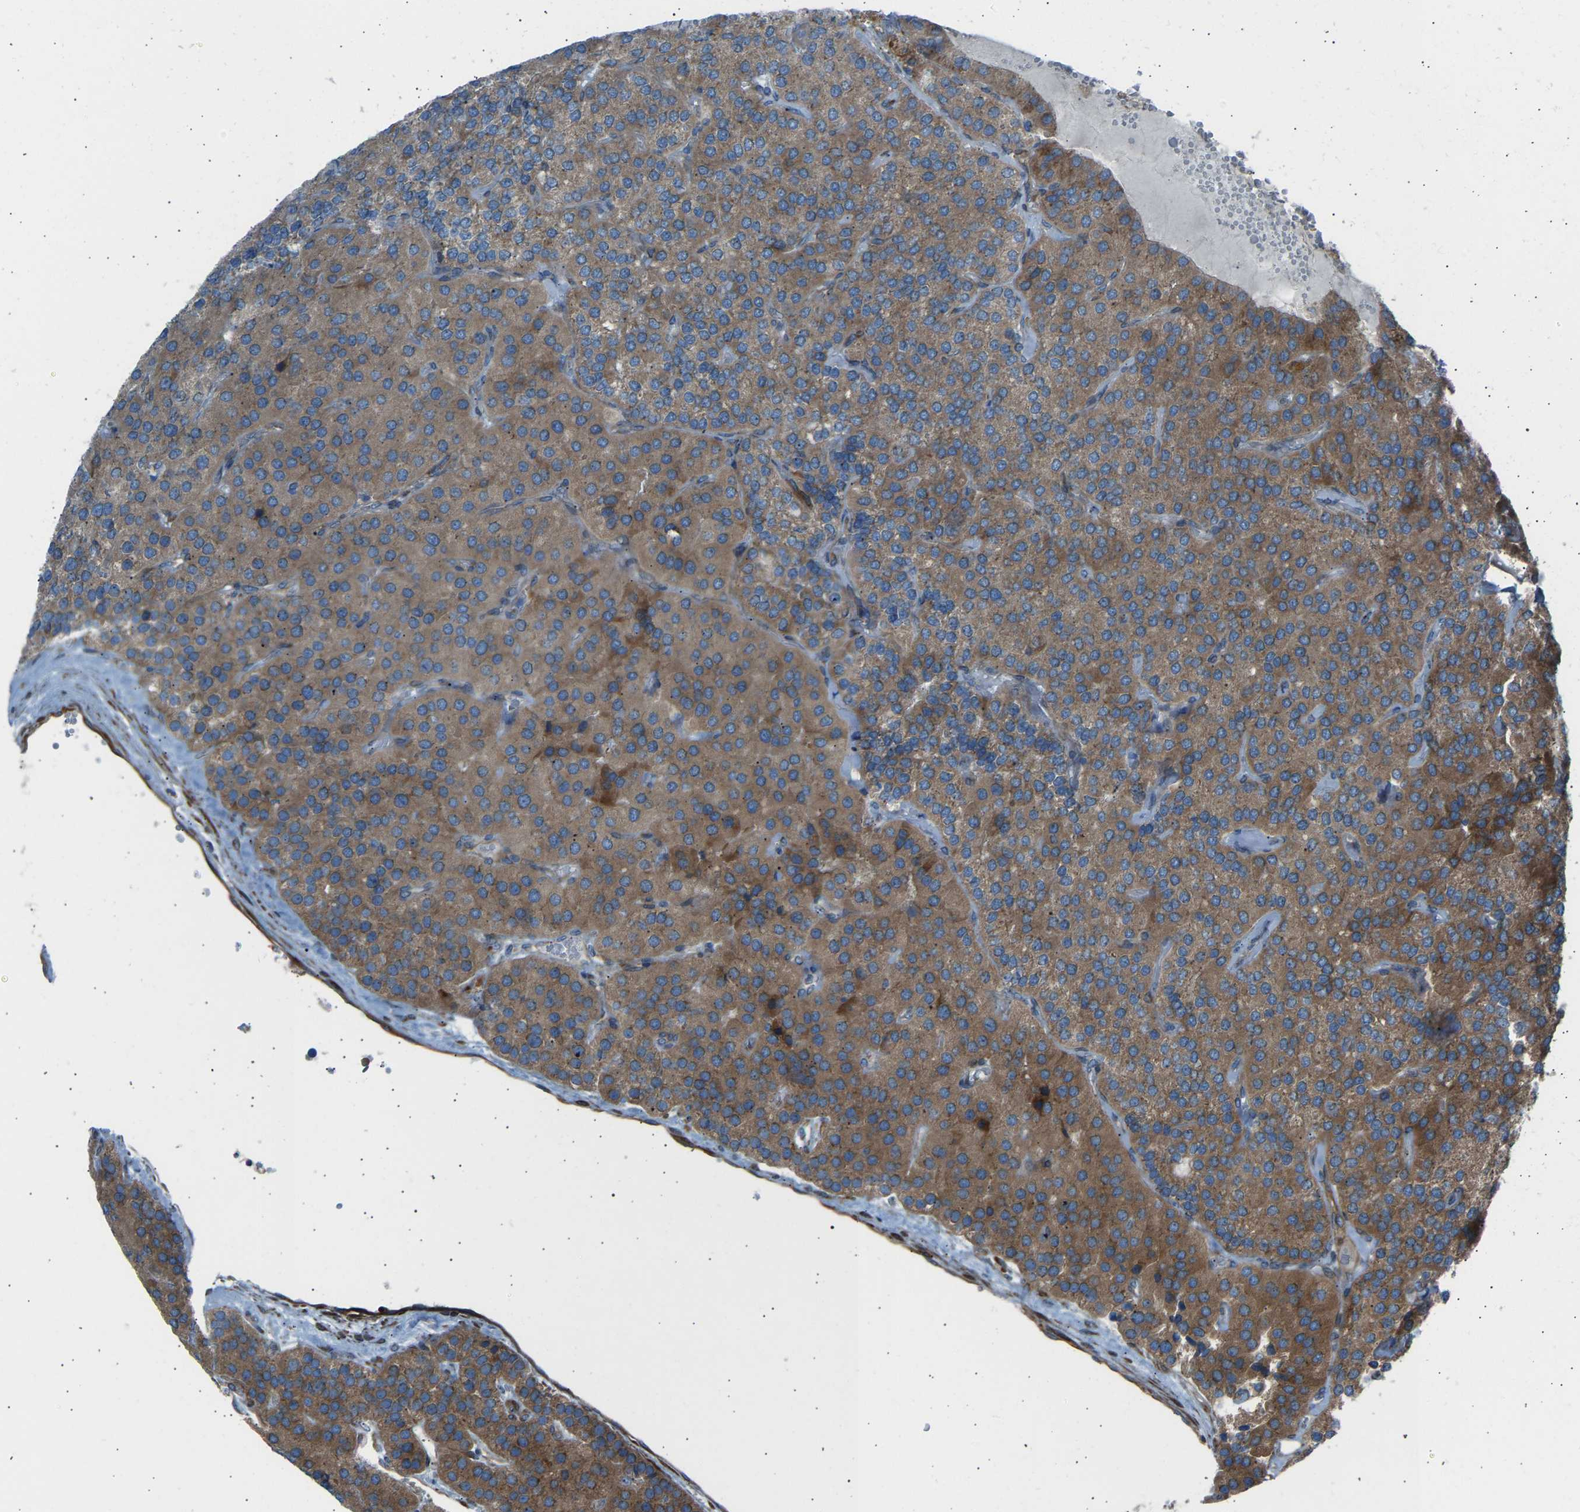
{"staining": {"intensity": "moderate", "quantity": ">75%", "location": "cytoplasmic/membranous"}, "tissue": "parathyroid gland", "cell_type": "Glandular cells", "image_type": "normal", "snomed": [{"axis": "morphology", "description": "Normal tissue, NOS"}, {"axis": "morphology", "description": "Adenoma, NOS"}, {"axis": "topography", "description": "Parathyroid gland"}], "caption": "Glandular cells show medium levels of moderate cytoplasmic/membranous positivity in approximately >75% of cells in normal human parathyroid gland.", "gene": "VPS41", "patient": {"sex": "female", "age": 86}}